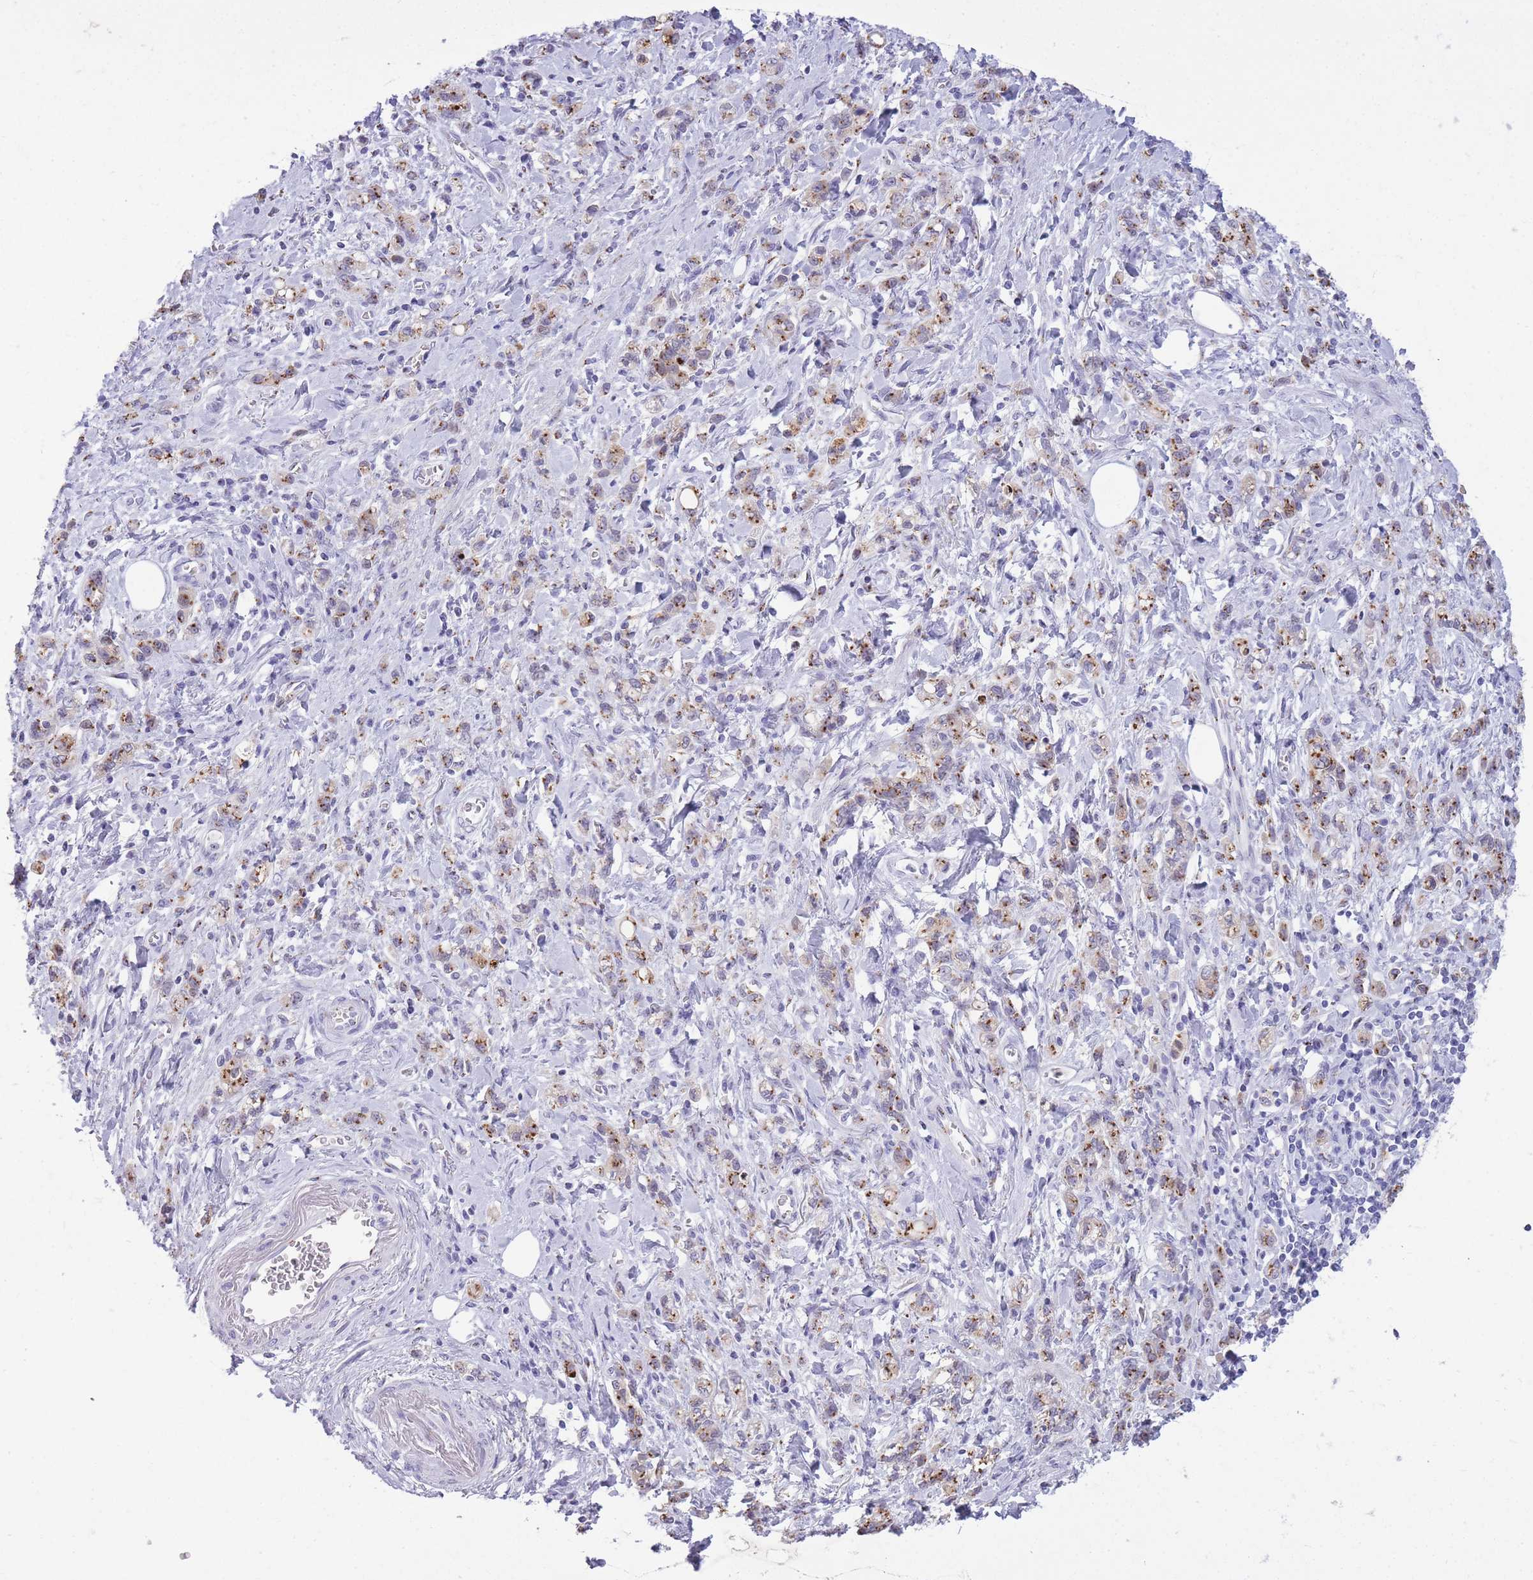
{"staining": {"intensity": "moderate", "quantity": ">75%", "location": "cytoplasmic/membranous"}, "tissue": "stomach cancer", "cell_type": "Tumor cells", "image_type": "cancer", "snomed": [{"axis": "morphology", "description": "Adenocarcinoma, NOS"}, {"axis": "topography", "description": "Stomach"}], "caption": "Protein analysis of stomach cancer tissue displays moderate cytoplasmic/membranous staining in about >75% of tumor cells.", "gene": "B4GALT2", "patient": {"sex": "male", "age": 77}}